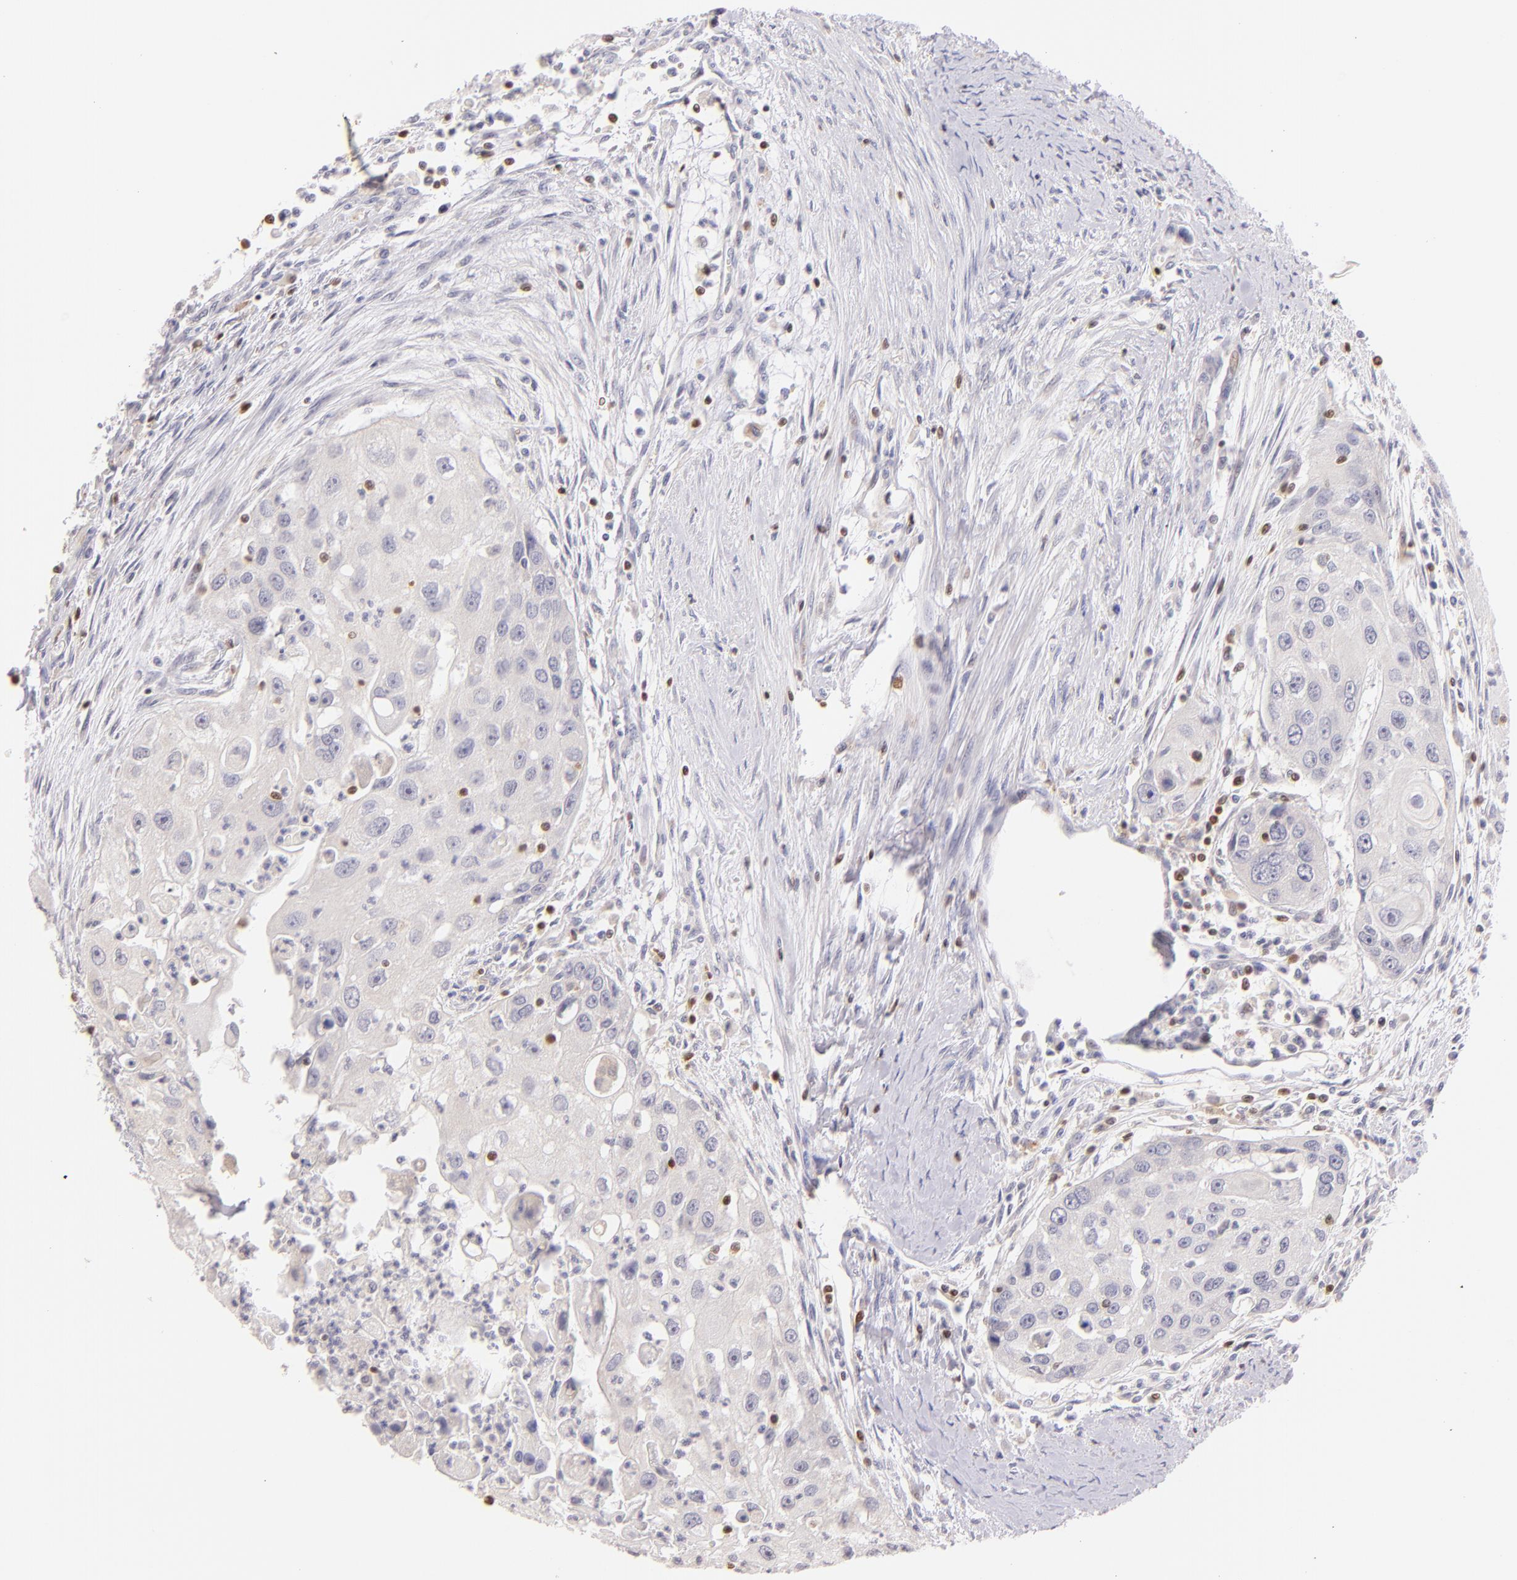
{"staining": {"intensity": "negative", "quantity": "none", "location": "none"}, "tissue": "head and neck cancer", "cell_type": "Tumor cells", "image_type": "cancer", "snomed": [{"axis": "morphology", "description": "Squamous cell carcinoma, NOS"}, {"axis": "topography", "description": "Head-Neck"}], "caption": "Head and neck cancer (squamous cell carcinoma) was stained to show a protein in brown. There is no significant positivity in tumor cells.", "gene": "ZAP70", "patient": {"sex": "male", "age": 64}}